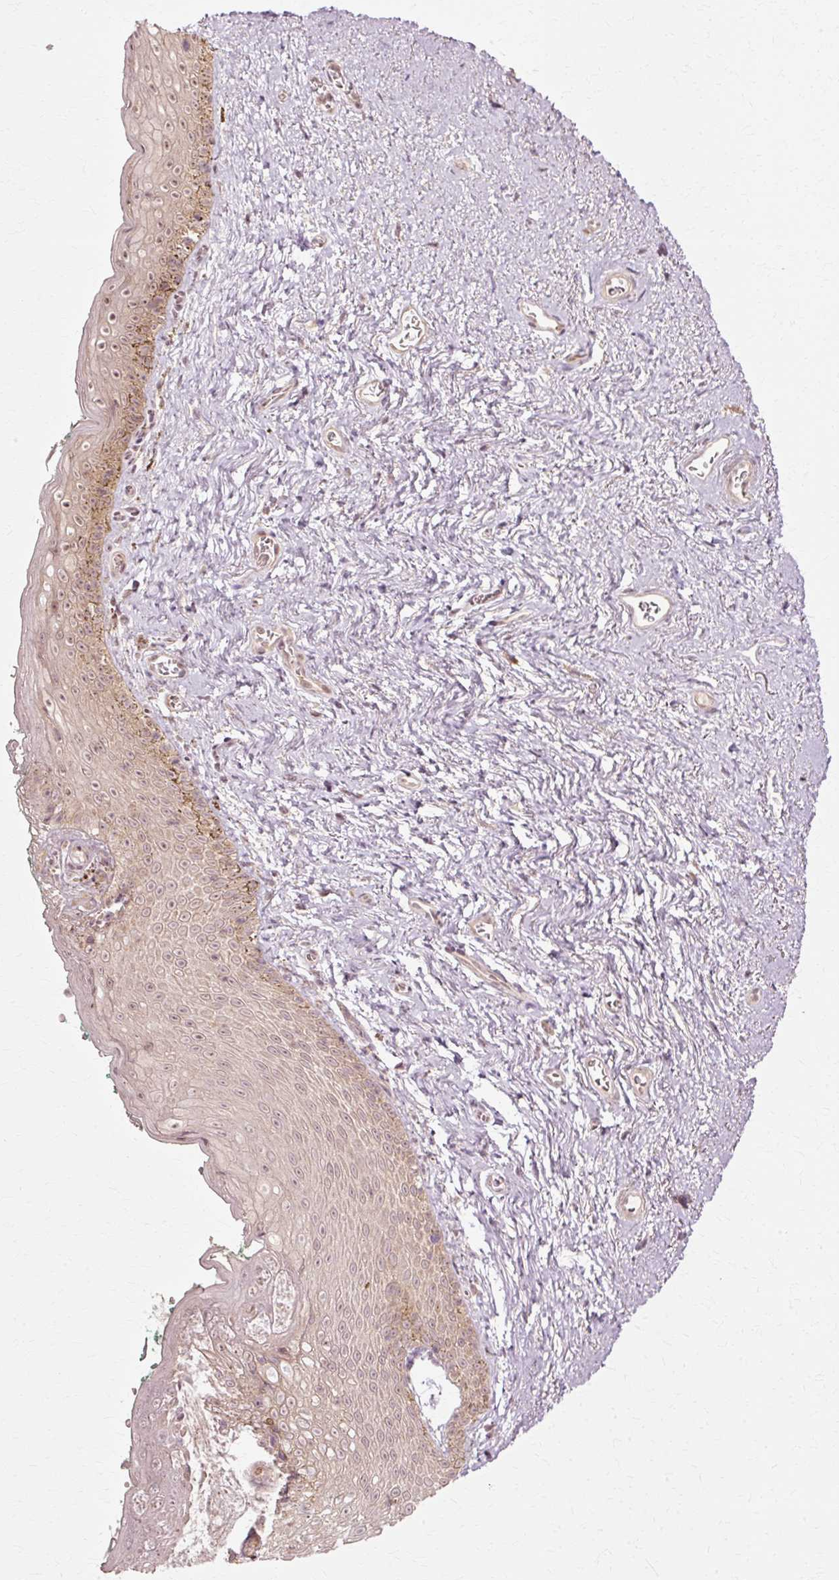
{"staining": {"intensity": "moderate", "quantity": "25%-75%", "location": "cytoplasmic/membranous,nuclear"}, "tissue": "vagina", "cell_type": "Squamous epithelial cells", "image_type": "normal", "snomed": [{"axis": "morphology", "description": "Normal tissue, NOS"}, {"axis": "topography", "description": "Vulva"}, {"axis": "topography", "description": "Vagina"}, {"axis": "topography", "description": "Peripheral nerve tissue"}], "caption": "Immunohistochemical staining of benign human vagina shows 25%-75% levels of moderate cytoplasmic/membranous,nuclear protein positivity in approximately 25%-75% of squamous epithelial cells.", "gene": "RGPD5", "patient": {"sex": "female", "age": 66}}